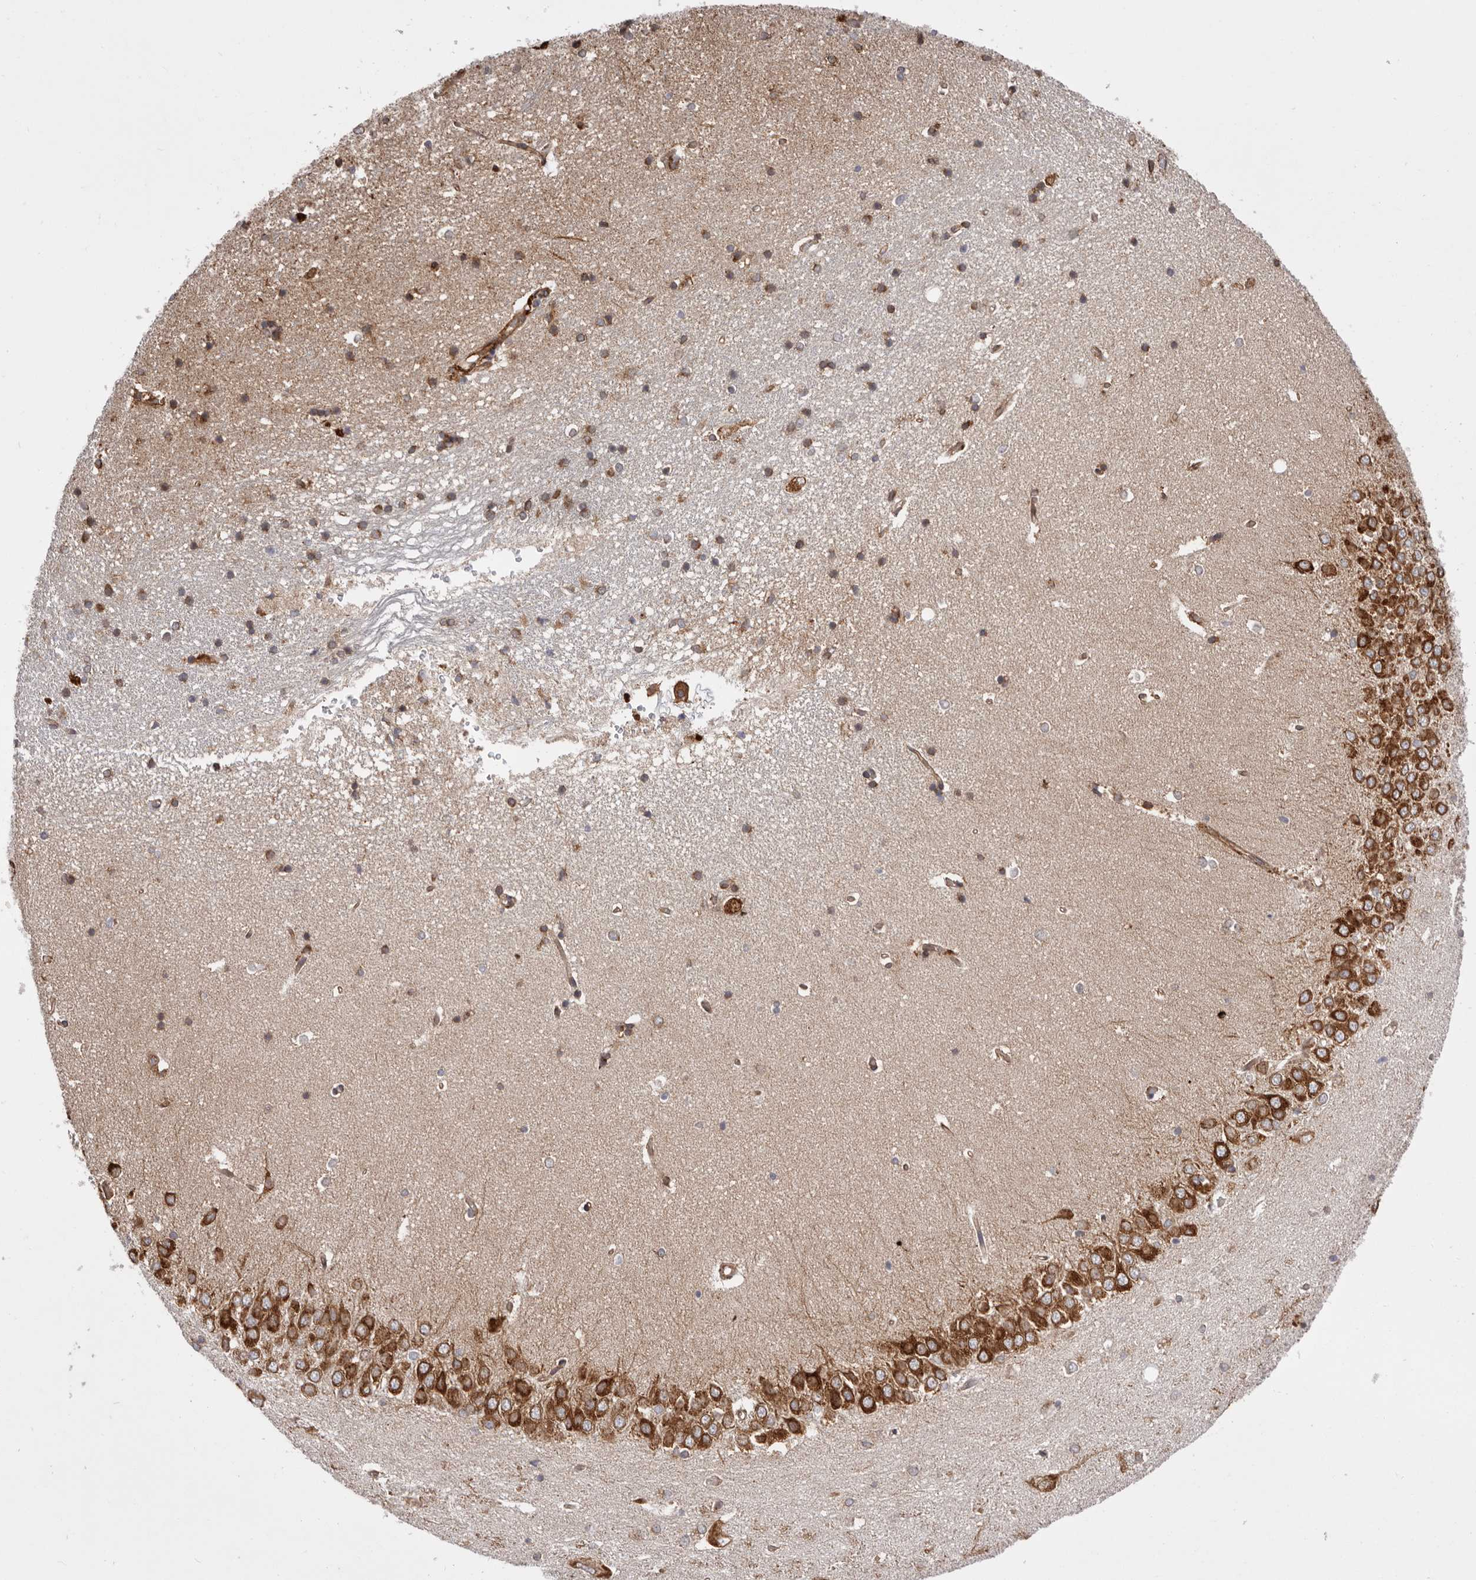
{"staining": {"intensity": "moderate", "quantity": "25%-75%", "location": "cytoplasmic/membranous"}, "tissue": "hippocampus", "cell_type": "Glial cells", "image_type": "normal", "snomed": [{"axis": "morphology", "description": "Normal tissue, NOS"}, {"axis": "topography", "description": "Hippocampus"}], "caption": "Immunohistochemical staining of unremarkable hippocampus demonstrates moderate cytoplasmic/membranous protein positivity in approximately 25%-75% of glial cells. (Stains: DAB (3,3'-diaminobenzidine) in brown, nuclei in blue, Microscopy: brightfield microscopy at high magnification).", "gene": "WDTC1", "patient": {"sex": "male", "age": 45}}